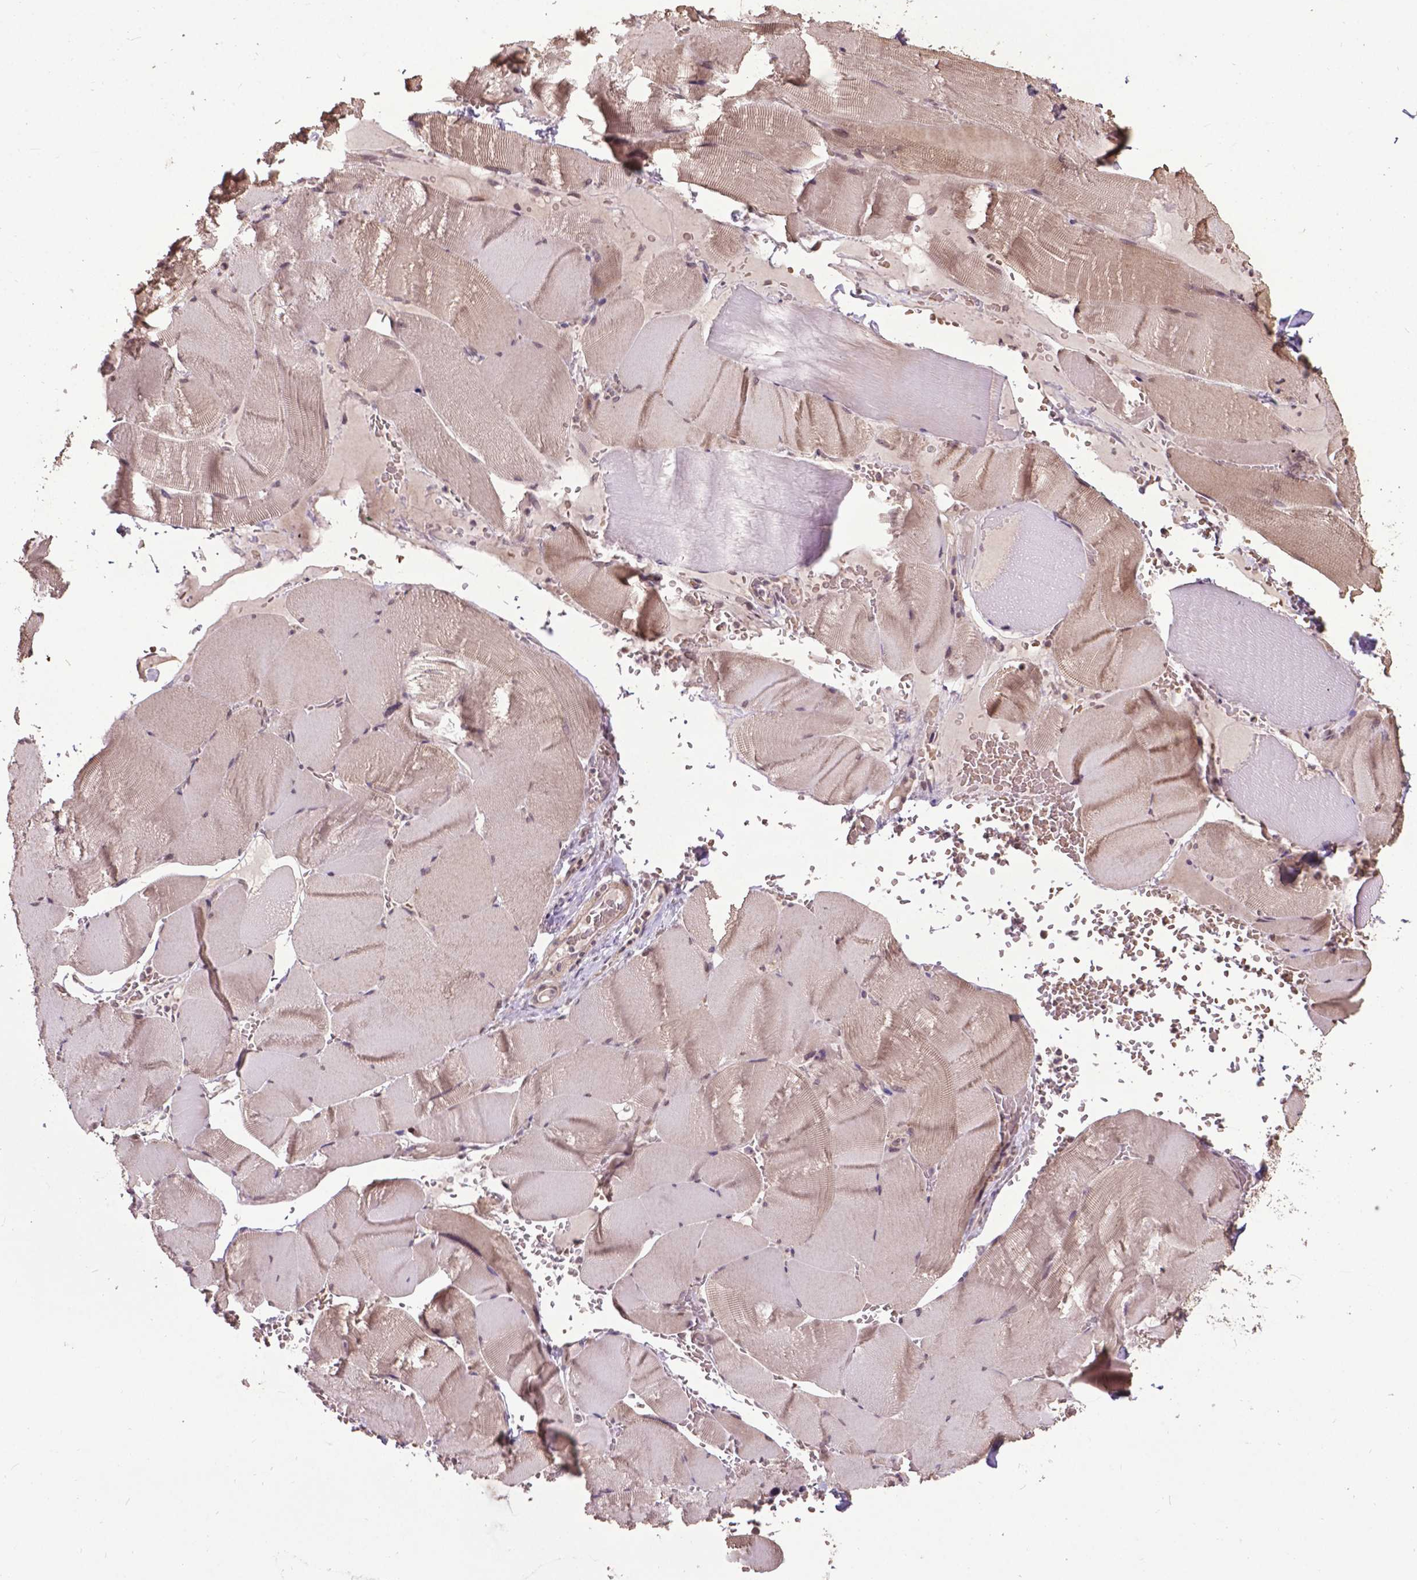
{"staining": {"intensity": "weak", "quantity": "25%-75%", "location": "cytoplasmic/membranous,nuclear"}, "tissue": "skeletal muscle", "cell_type": "Myocytes", "image_type": "normal", "snomed": [{"axis": "morphology", "description": "Normal tissue, NOS"}, {"axis": "topography", "description": "Skeletal muscle"}], "caption": "This photomicrograph displays immunohistochemistry staining of normal human skeletal muscle, with low weak cytoplasmic/membranous,nuclear expression in about 25%-75% of myocytes.", "gene": "GLRA2", "patient": {"sex": "male", "age": 56}}